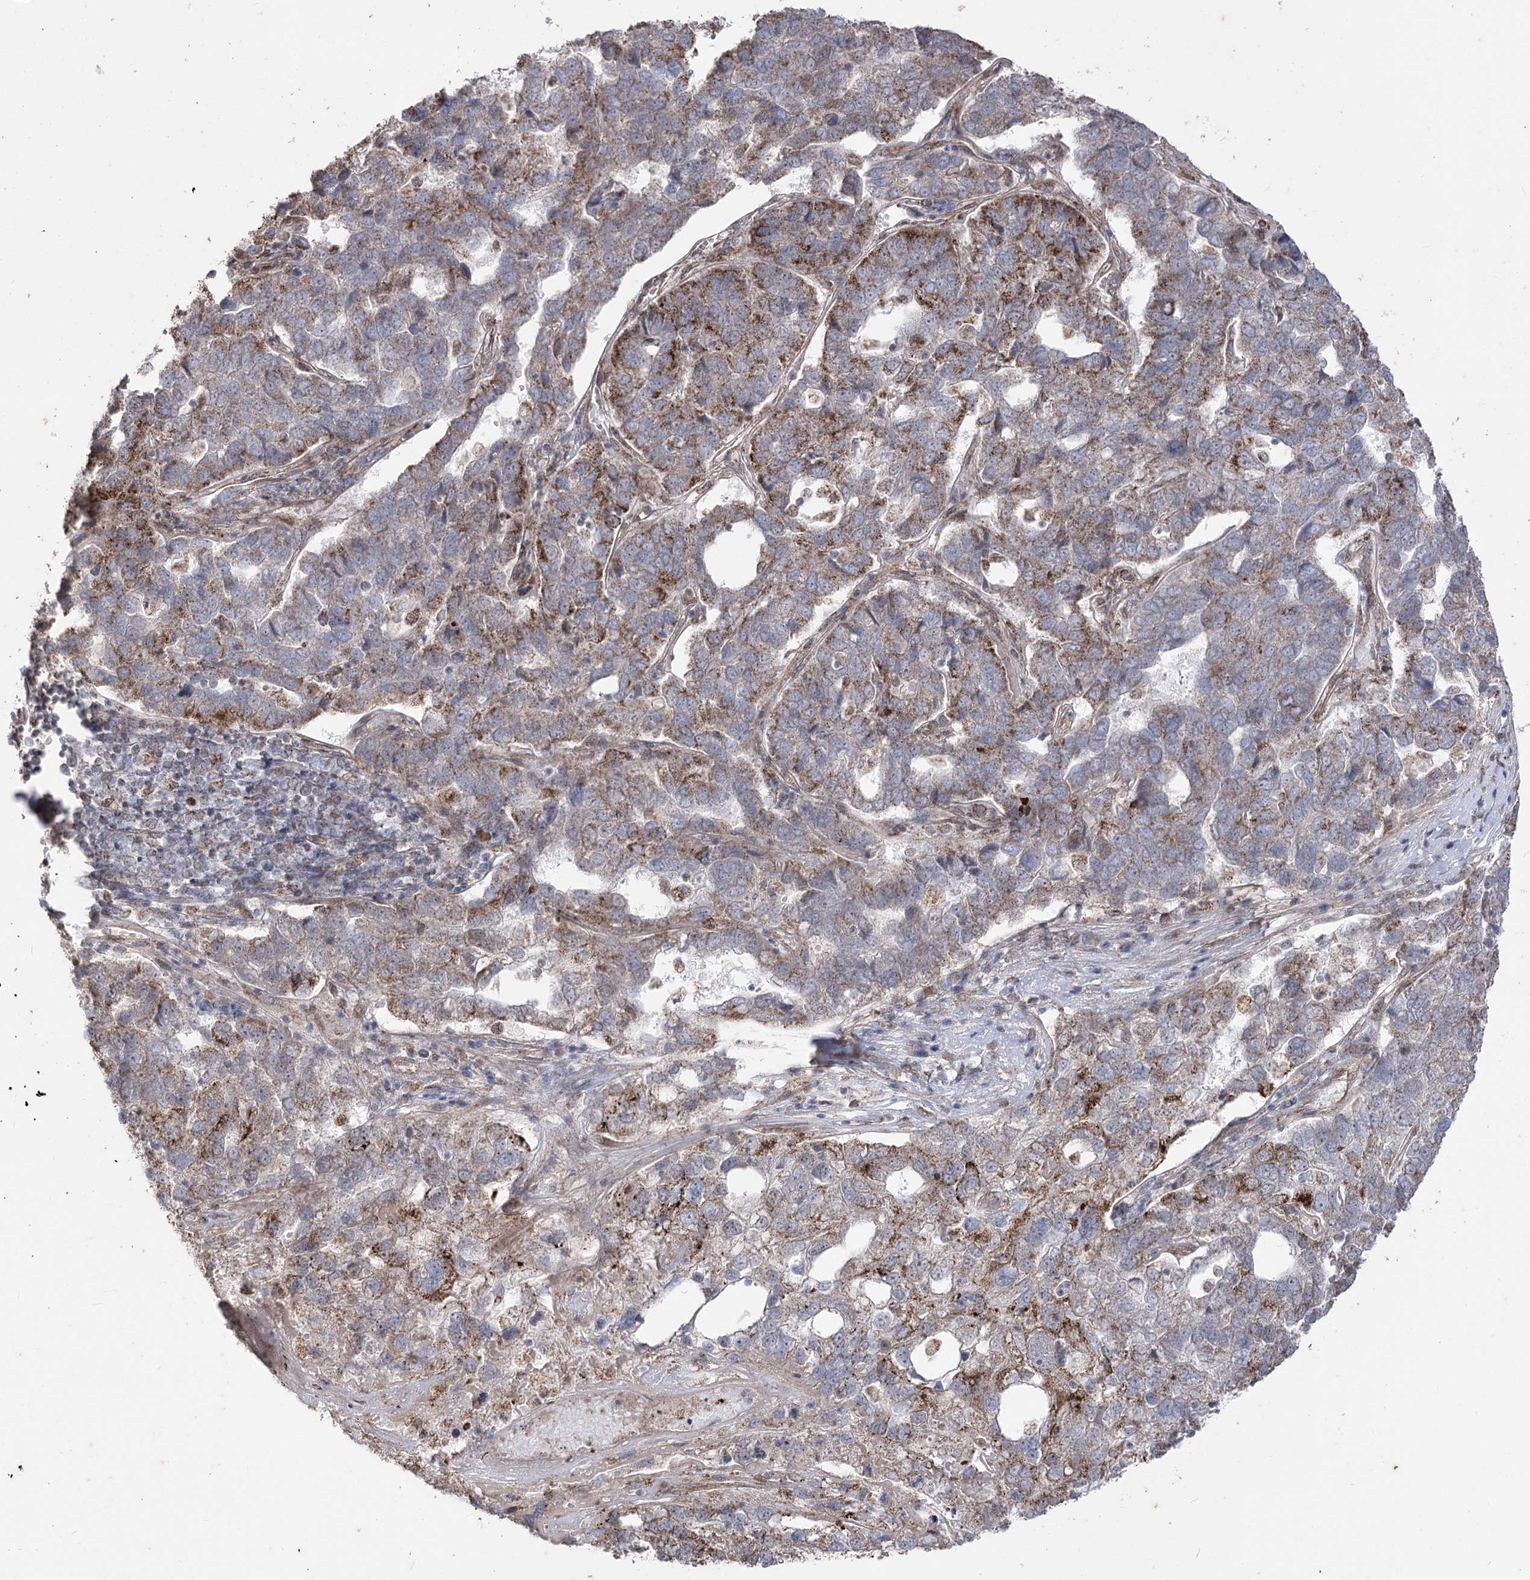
{"staining": {"intensity": "moderate", "quantity": ">75%", "location": "cytoplasmic/membranous"}, "tissue": "pancreatic cancer", "cell_type": "Tumor cells", "image_type": "cancer", "snomed": [{"axis": "morphology", "description": "Adenocarcinoma, NOS"}, {"axis": "topography", "description": "Pancreas"}], "caption": "Tumor cells reveal medium levels of moderate cytoplasmic/membranous positivity in about >75% of cells in pancreatic cancer.", "gene": "ZSCAN23", "patient": {"sex": "female", "age": 61}}